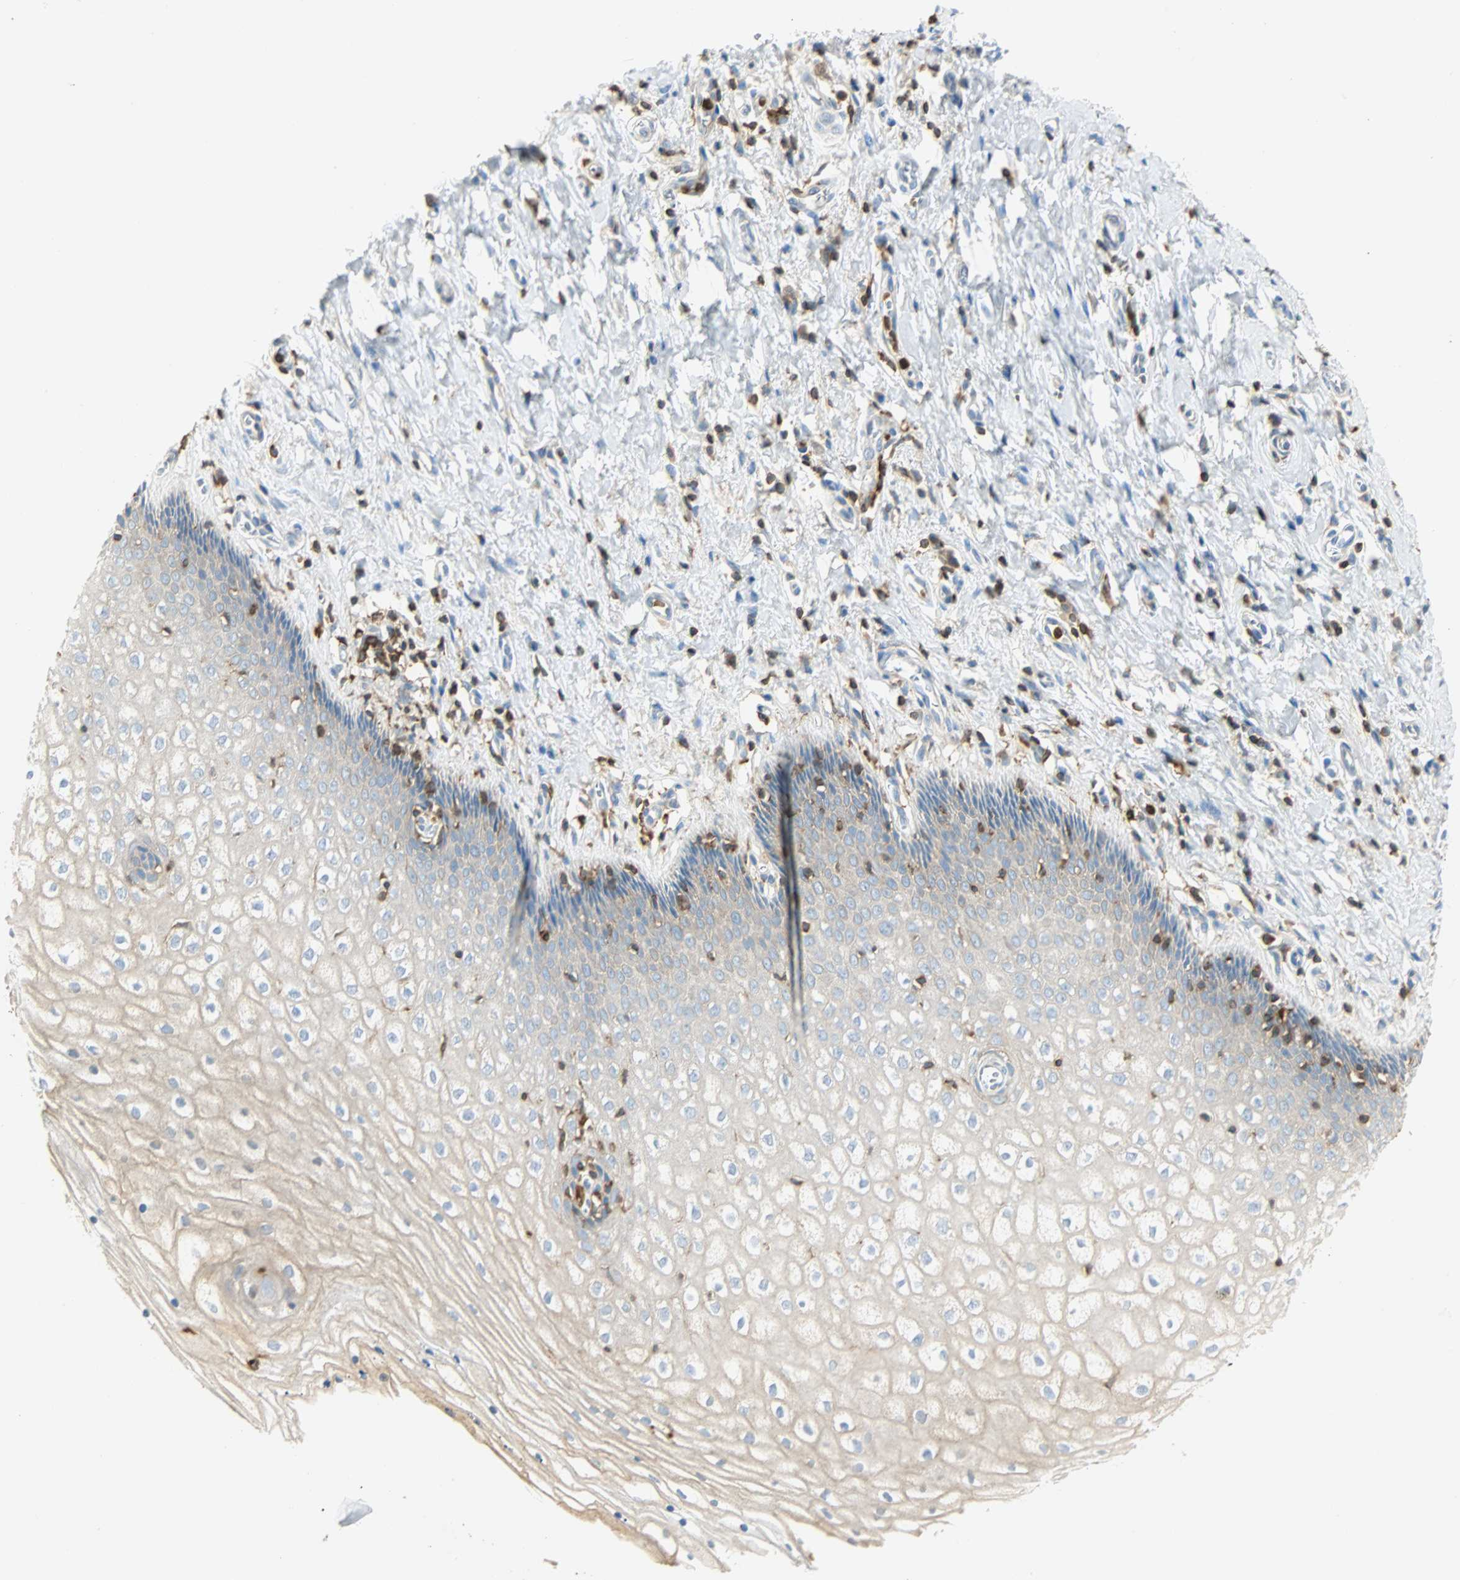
{"staining": {"intensity": "negative", "quantity": "none", "location": "none"}, "tissue": "vagina", "cell_type": "Squamous epithelial cells", "image_type": "normal", "snomed": [{"axis": "morphology", "description": "Normal tissue, NOS"}, {"axis": "topography", "description": "Soft tissue"}, {"axis": "topography", "description": "Vagina"}], "caption": "Squamous epithelial cells are negative for protein expression in unremarkable human vagina. (IHC, brightfield microscopy, high magnification).", "gene": "FMNL1", "patient": {"sex": "female", "age": 61}}